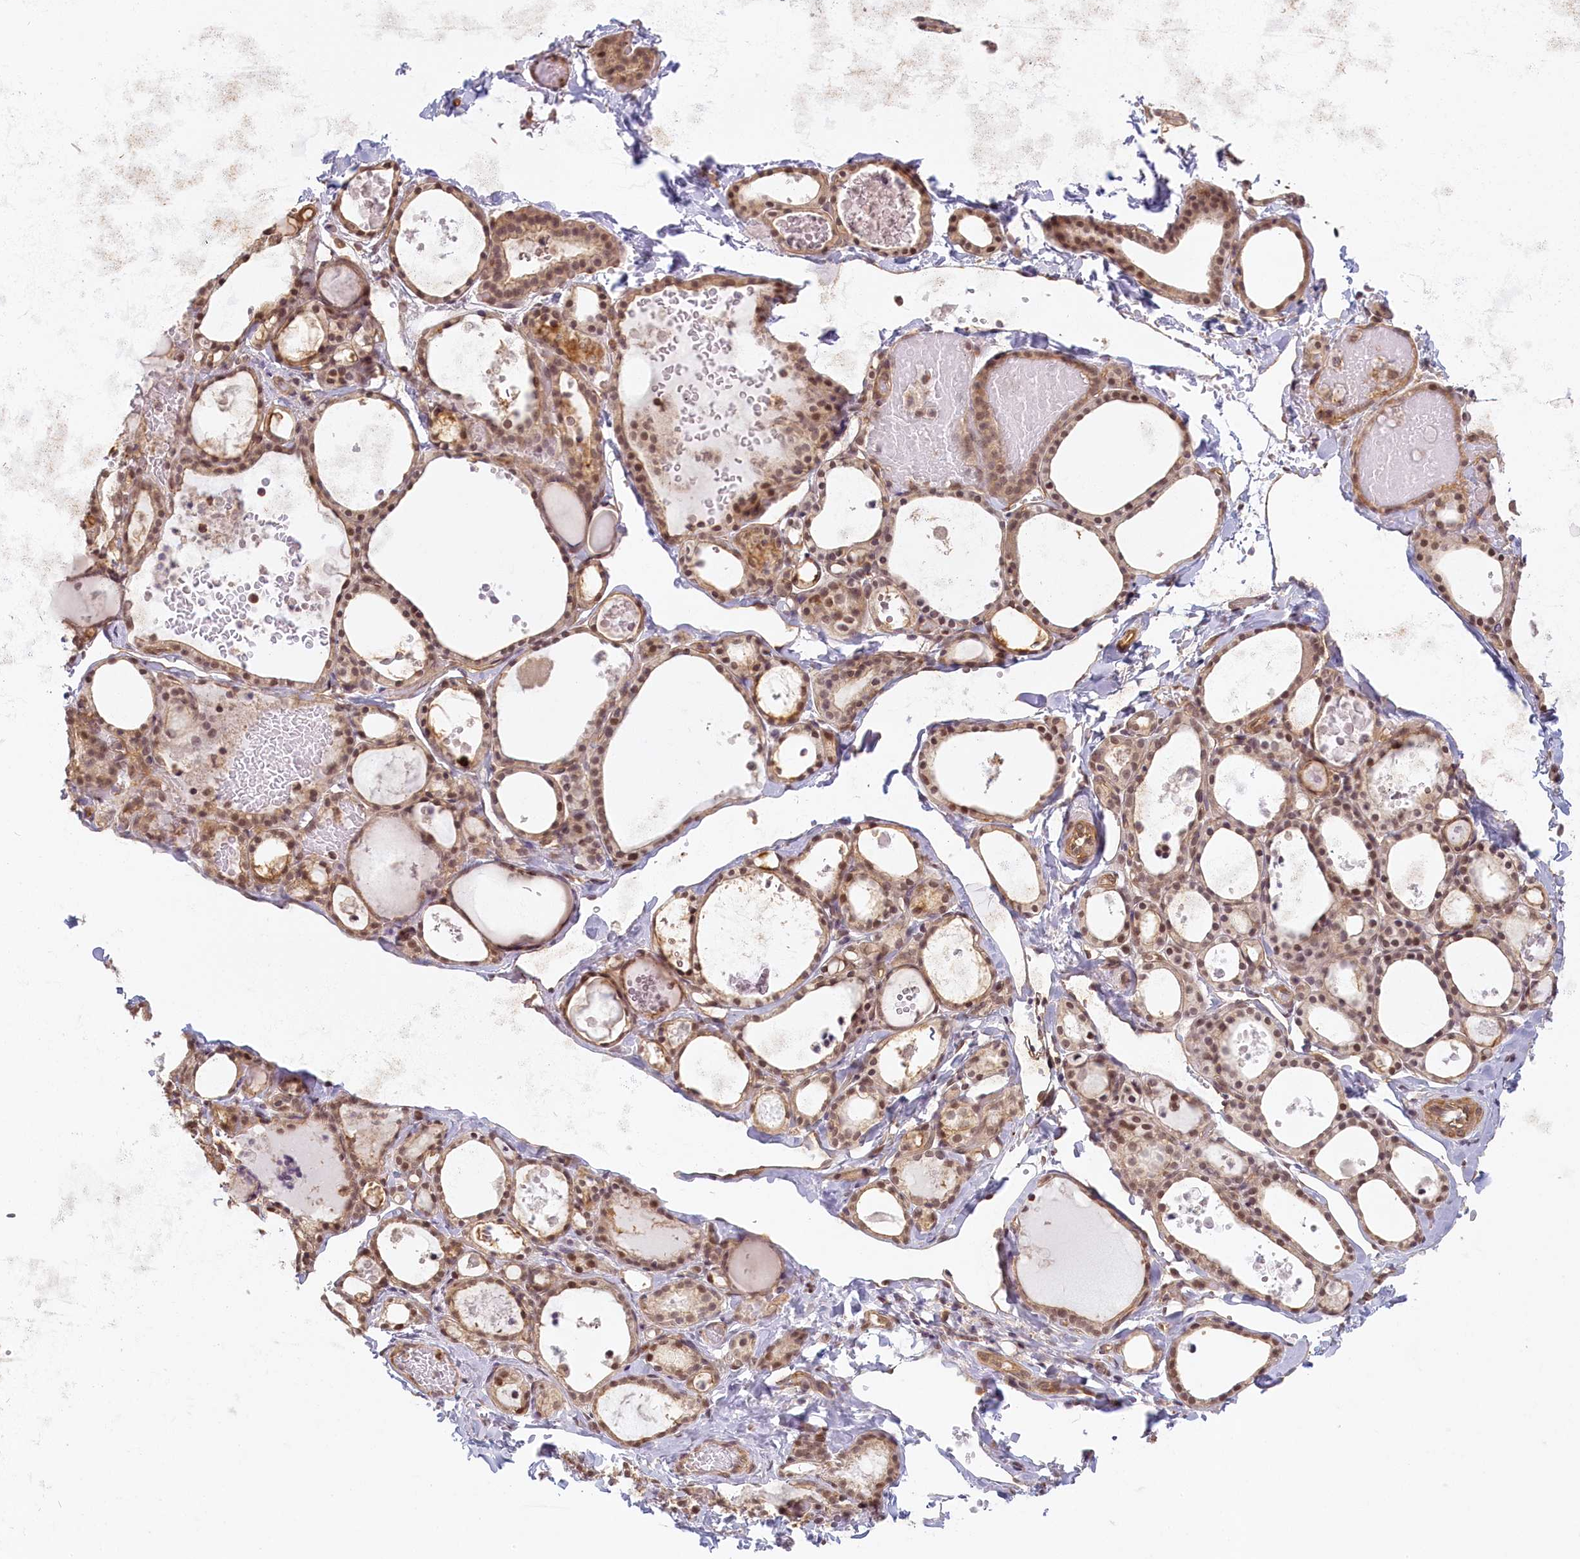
{"staining": {"intensity": "moderate", "quantity": ">75%", "location": "cytoplasmic/membranous,nuclear"}, "tissue": "thyroid gland", "cell_type": "Glandular cells", "image_type": "normal", "snomed": [{"axis": "morphology", "description": "Normal tissue, NOS"}, {"axis": "topography", "description": "Thyroid gland"}], "caption": "Protein expression analysis of benign thyroid gland displays moderate cytoplasmic/membranous,nuclear expression in approximately >75% of glandular cells.", "gene": "C19orf44", "patient": {"sex": "male", "age": 56}}